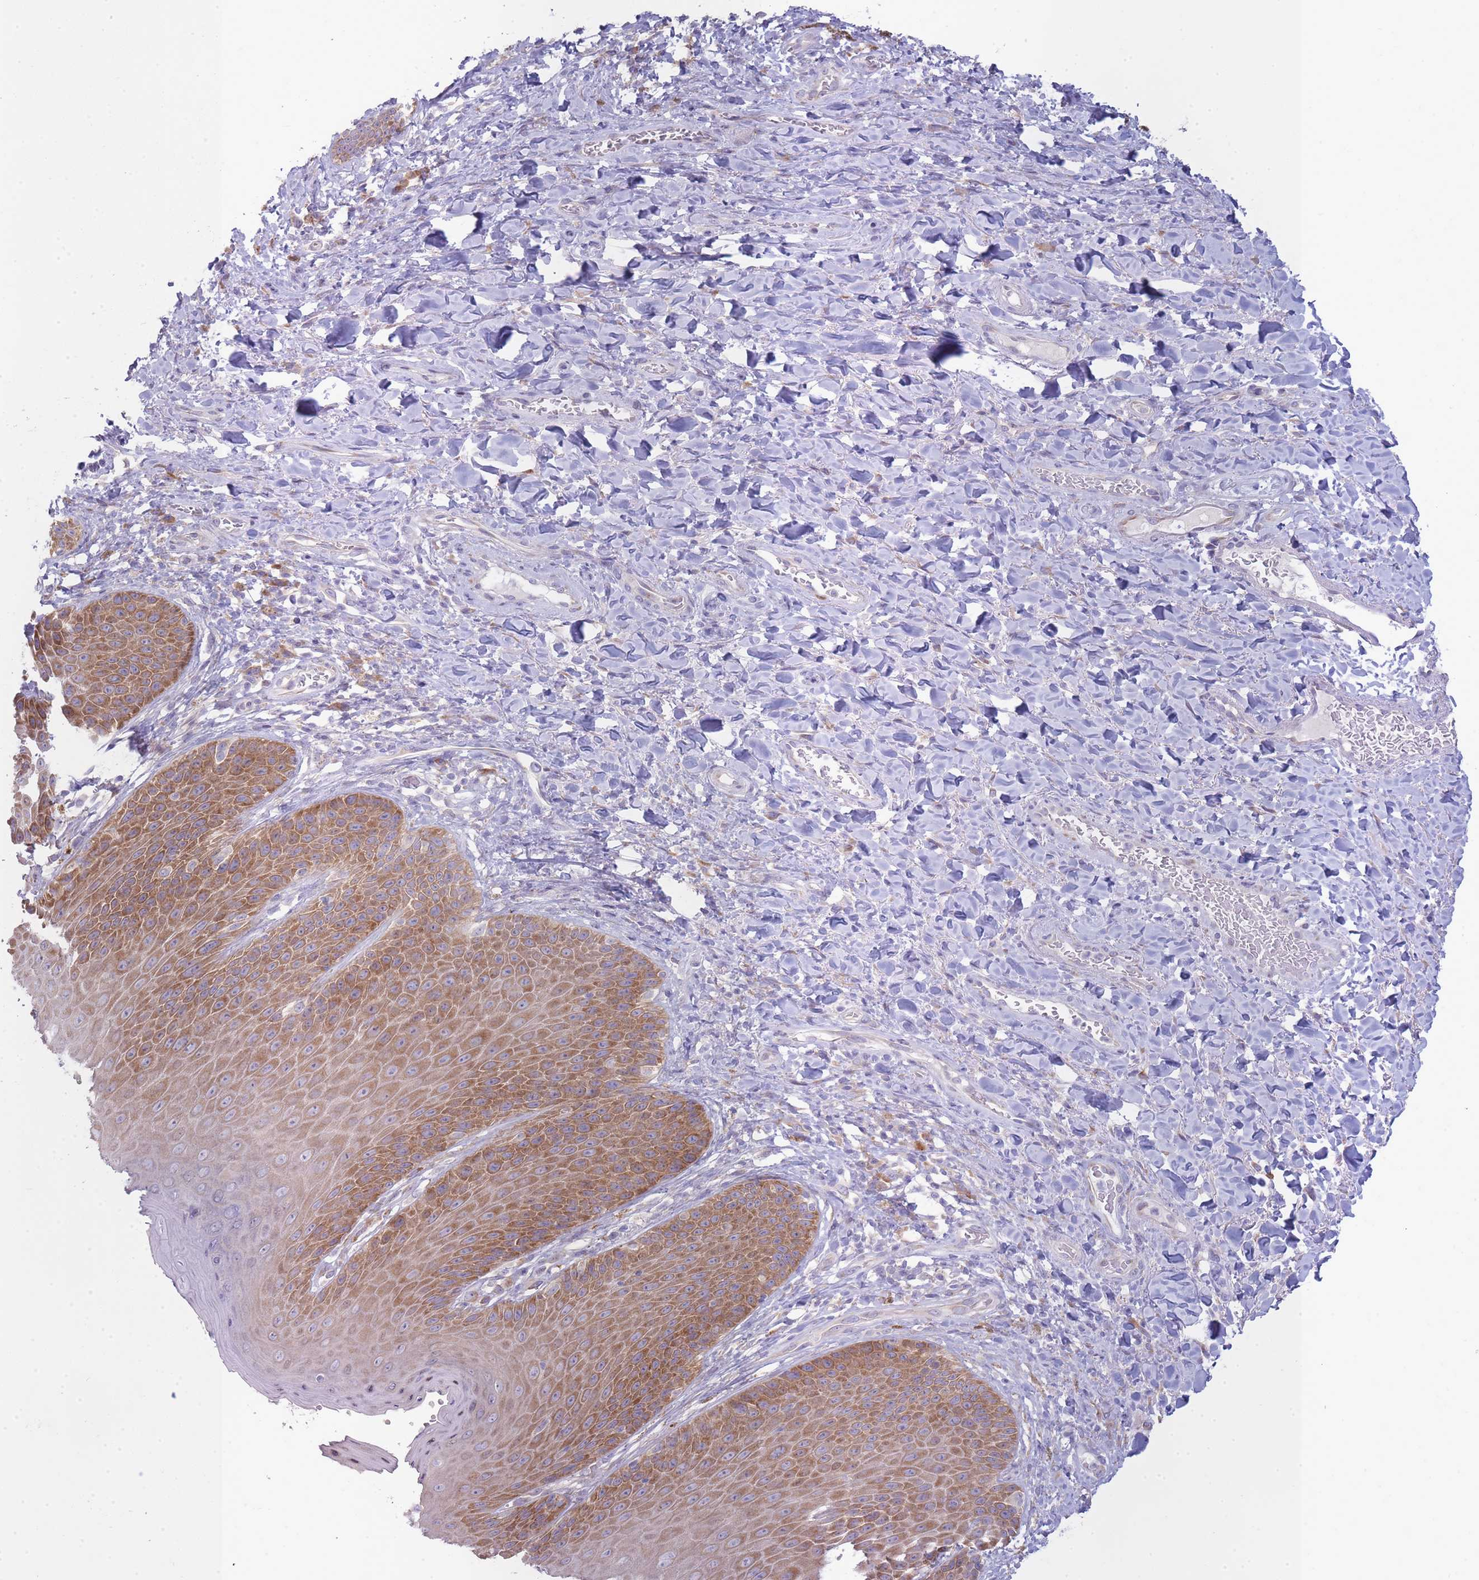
{"staining": {"intensity": "moderate", "quantity": "25%-75%", "location": "cytoplasmic/membranous"}, "tissue": "skin", "cell_type": "Epidermal cells", "image_type": "normal", "snomed": [{"axis": "morphology", "description": "Normal tissue, NOS"}, {"axis": "topography", "description": "Anal"}], "caption": "Skin stained with DAB IHC reveals medium levels of moderate cytoplasmic/membranous positivity in about 25%-75% of epidermal cells.", "gene": "OR5L1", "patient": {"sex": "female", "age": 89}}